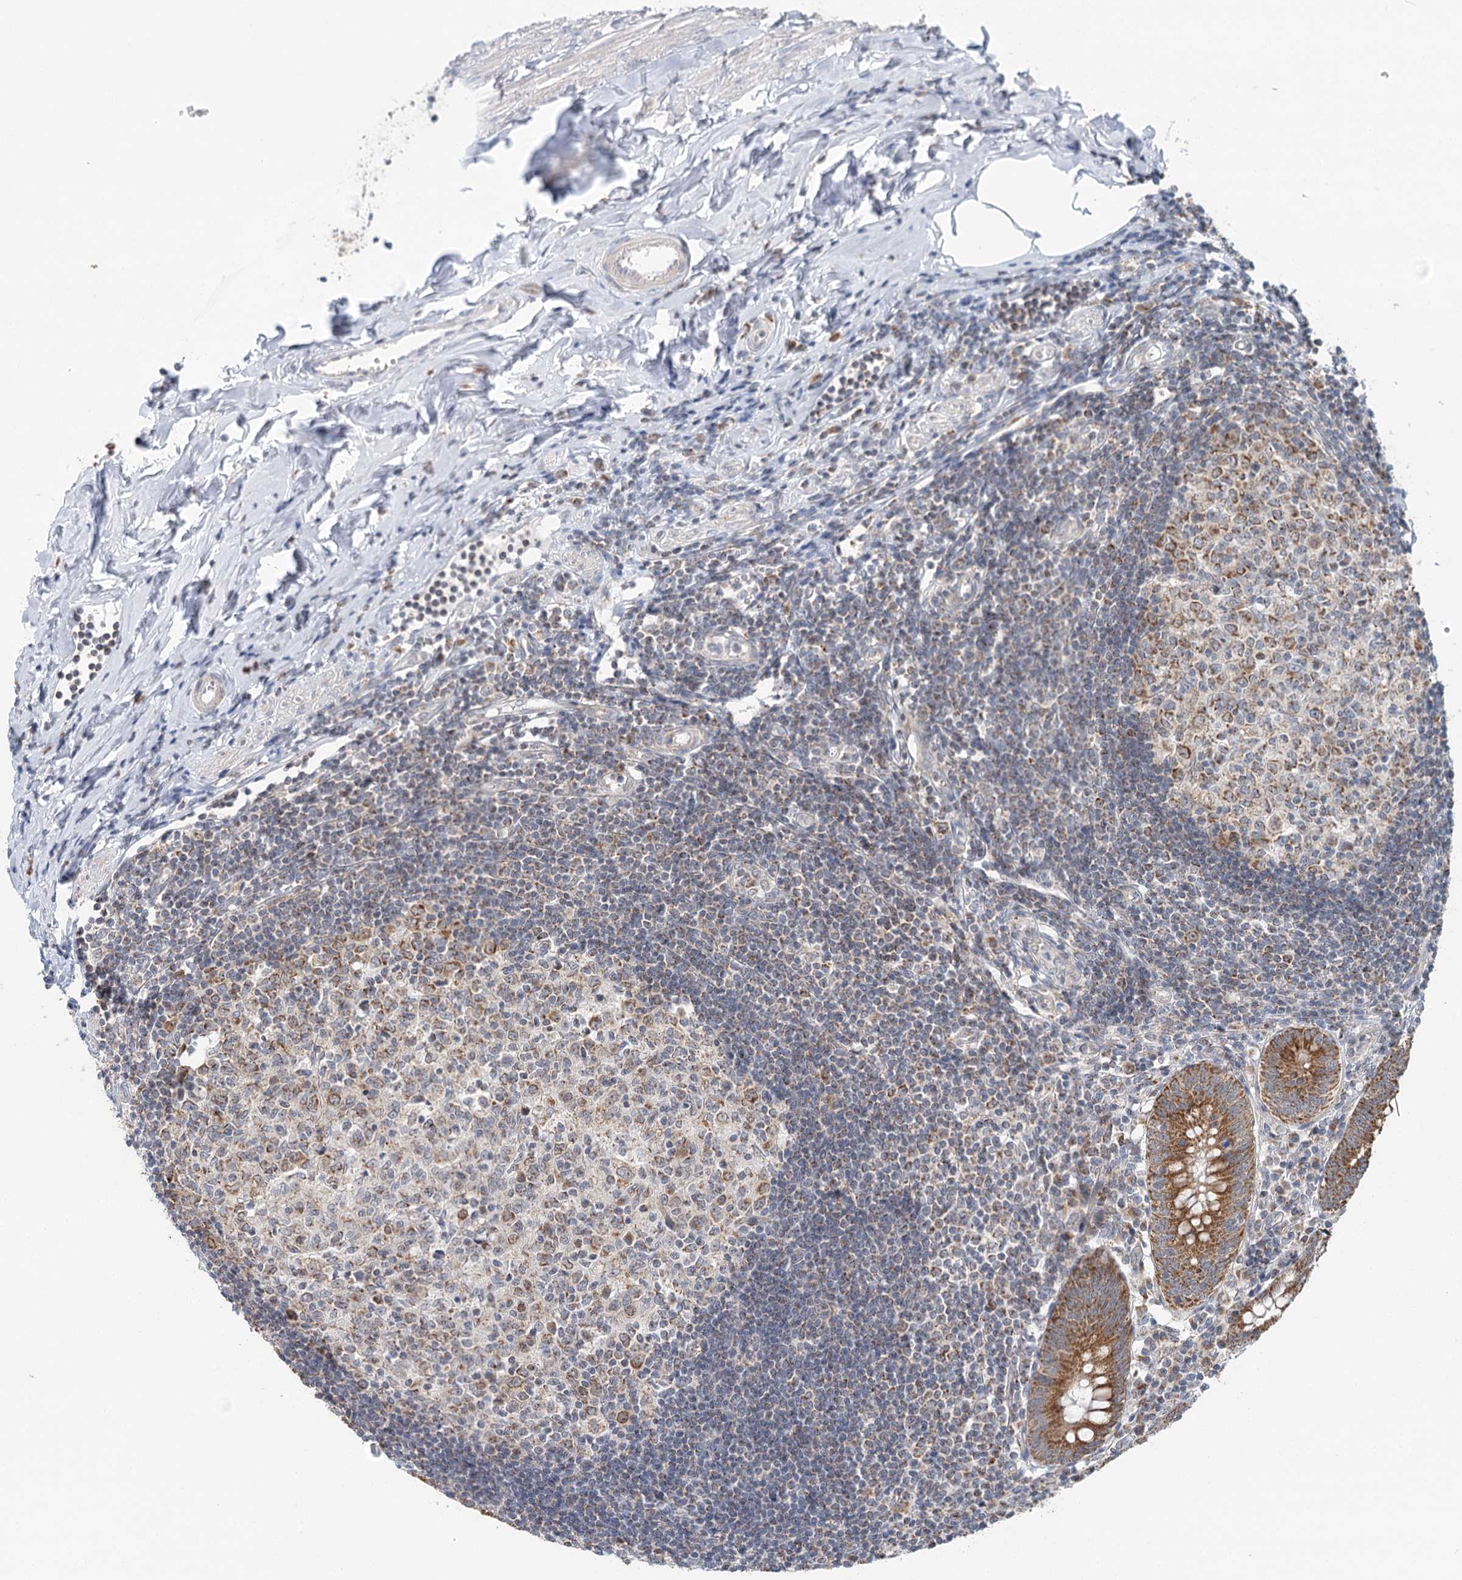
{"staining": {"intensity": "strong", "quantity": ">75%", "location": "cytoplasmic/membranous"}, "tissue": "appendix", "cell_type": "Glandular cells", "image_type": "normal", "snomed": [{"axis": "morphology", "description": "Normal tissue, NOS"}, {"axis": "topography", "description": "Appendix"}], "caption": "Glandular cells exhibit high levels of strong cytoplasmic/membranous positivity in approximately >75% of cells in normal human appendix.", "gene": "RNF150", "patient": {"sex": "female", "age": 54}}